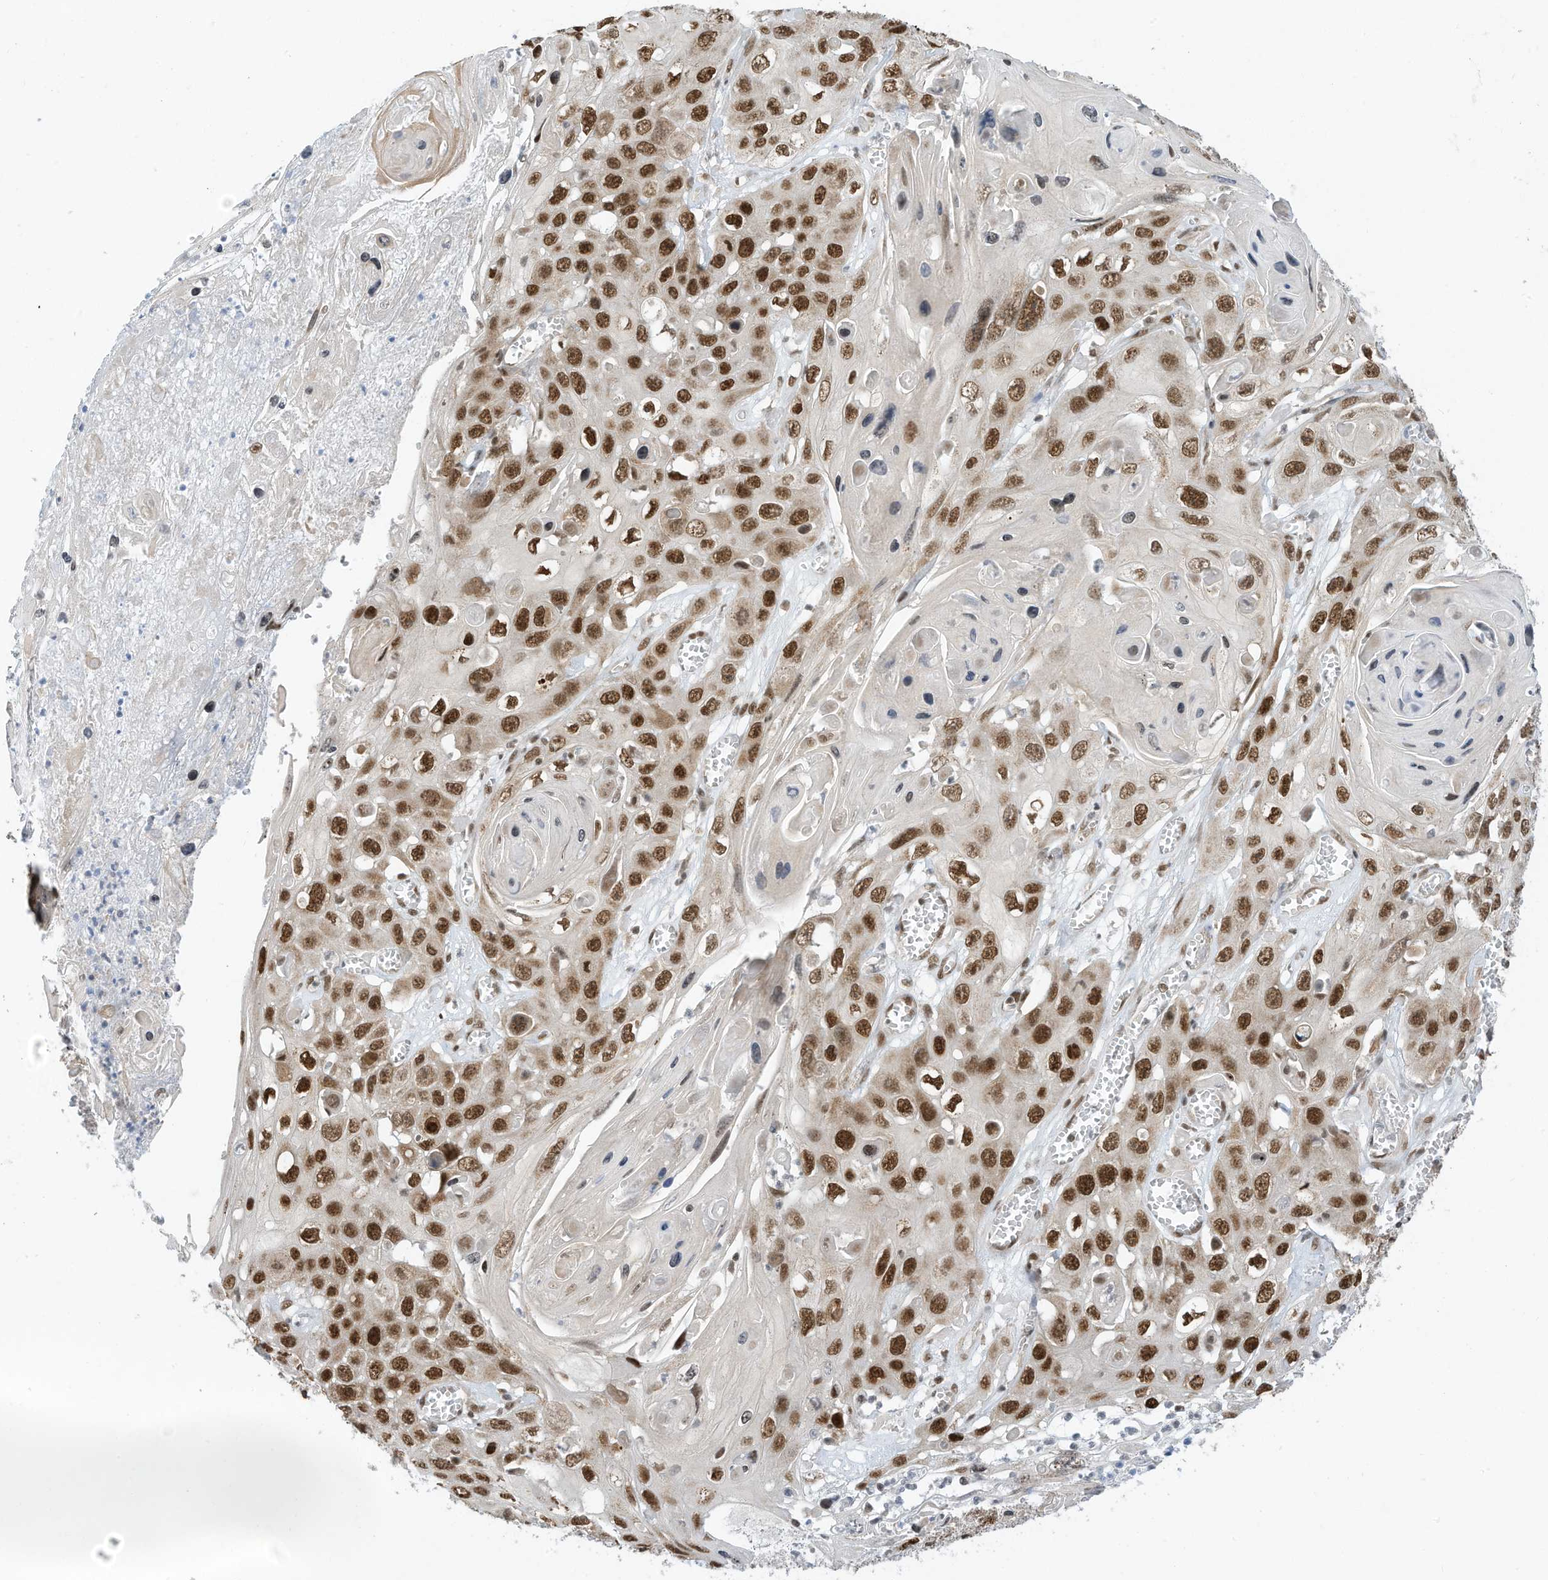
{"staining": {"intensity": "strong", "quantity": "25%-75%", "location": "nuclear"}, "tissue": "skin cancer", "cell_type": "Tumor cells", "image_type": "cancer", "snomed": [{"axis": "morphology", "description": "Squamous cell carcinoma, NOS"}, {"axis": "topography", "description": "Skin"}], "caption": "This is a micrograph of immunohistochemistry (IHC) staining of skin cancer, which shows strong expression in the nuclear of tumor cells.", "gene": "AURKAIP1", "patient": {"sex": "male", "age": 55}}